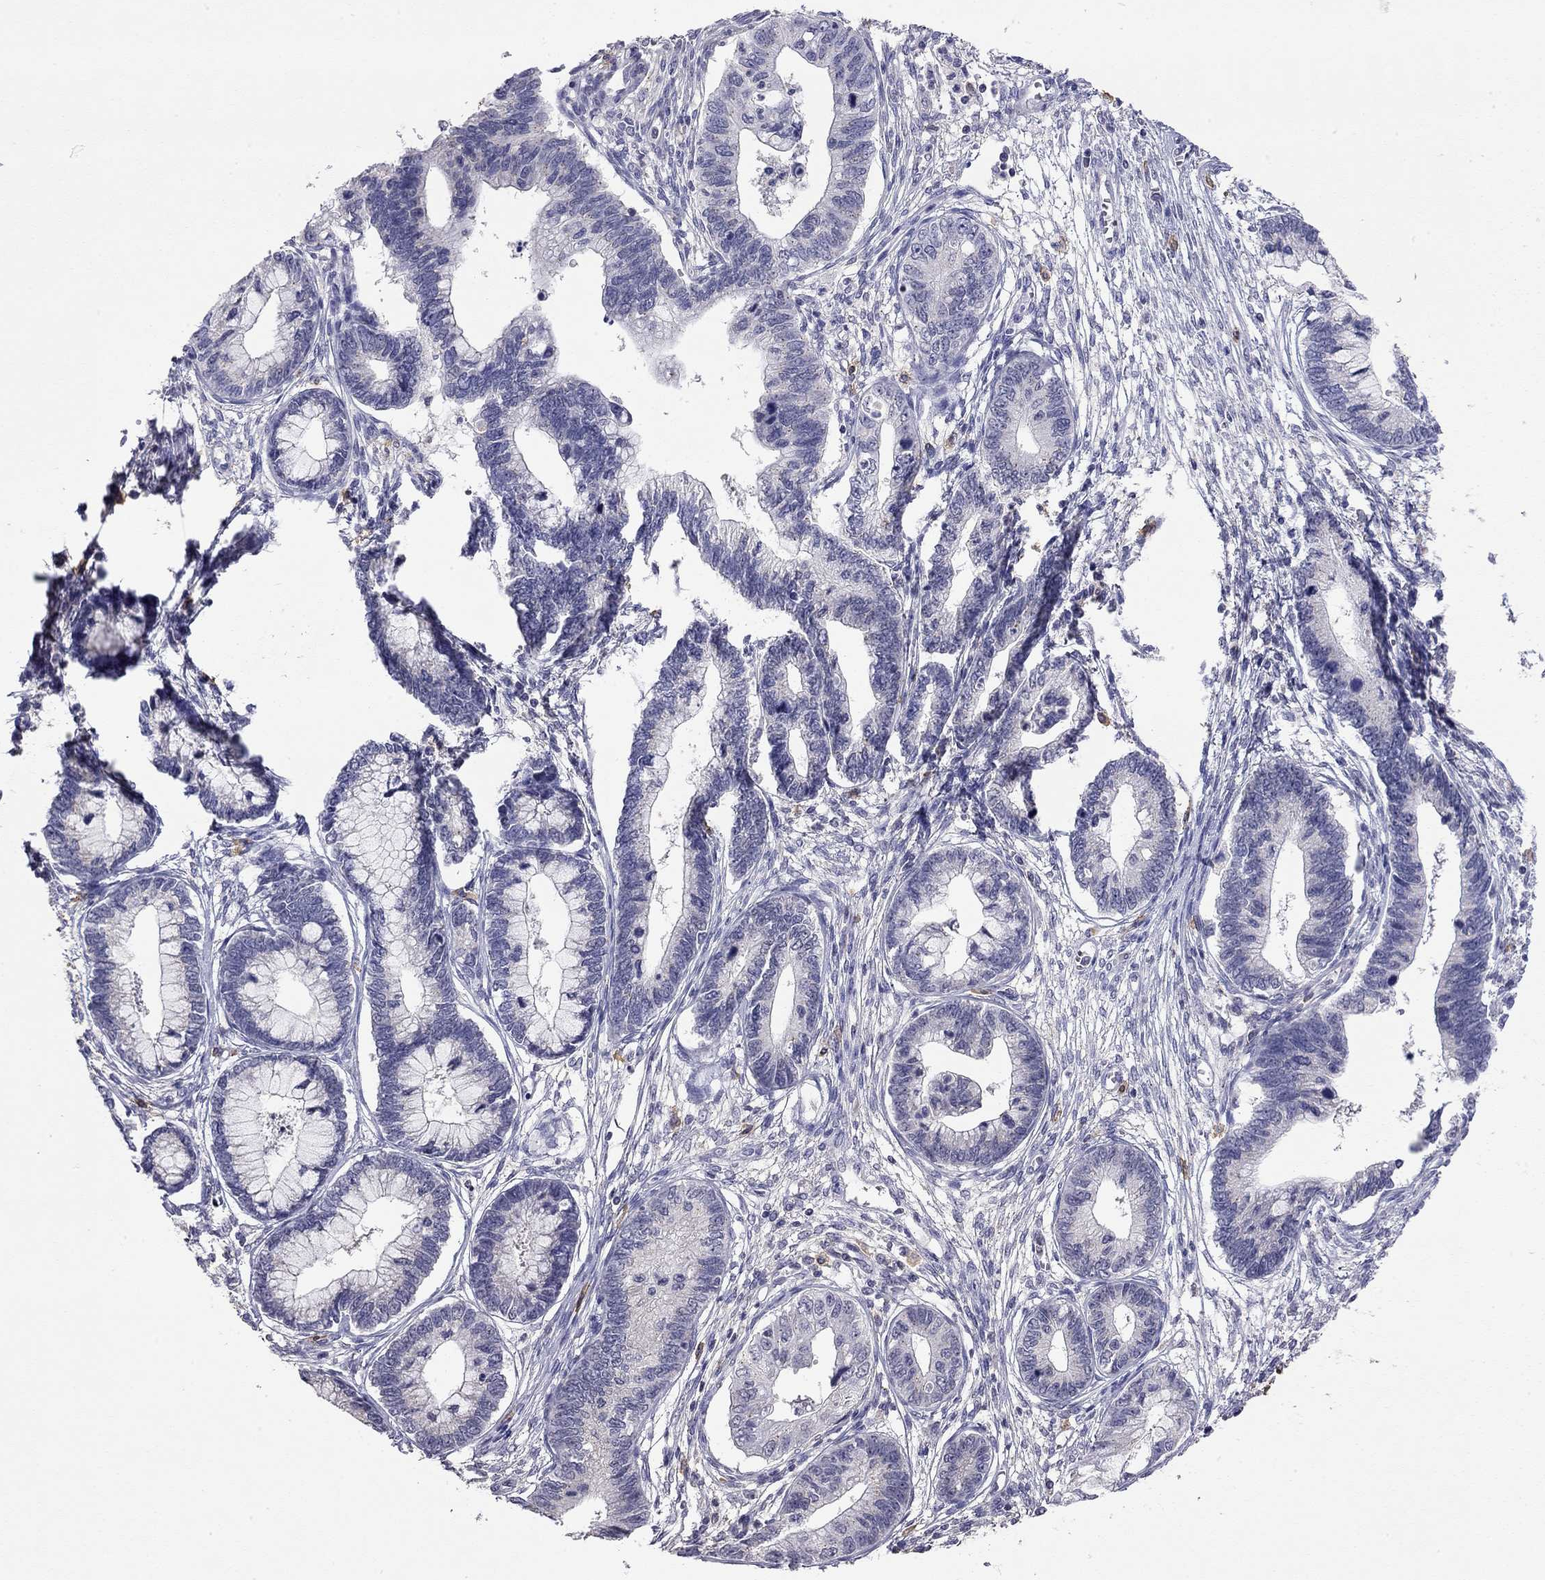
{"staining": {"intensity": "negative", "quantity": "none", "location": "none"}, "tissue": "cervical cancer", "cell_type": "Tumor cells", "image_type": "cancer", "snomed": [{"axis": "morphology", "description": "Adenocarcinoma, NOS"}, {"axis": "topography", "description": "Cervix"}], "caption": "DAB immunohistochemical staining of cervical cancer (adenocarcinoma) displays no significant expression in tumor cells.", "gene": "WNK3", "patient": {"sex": "female", "age": 44}}